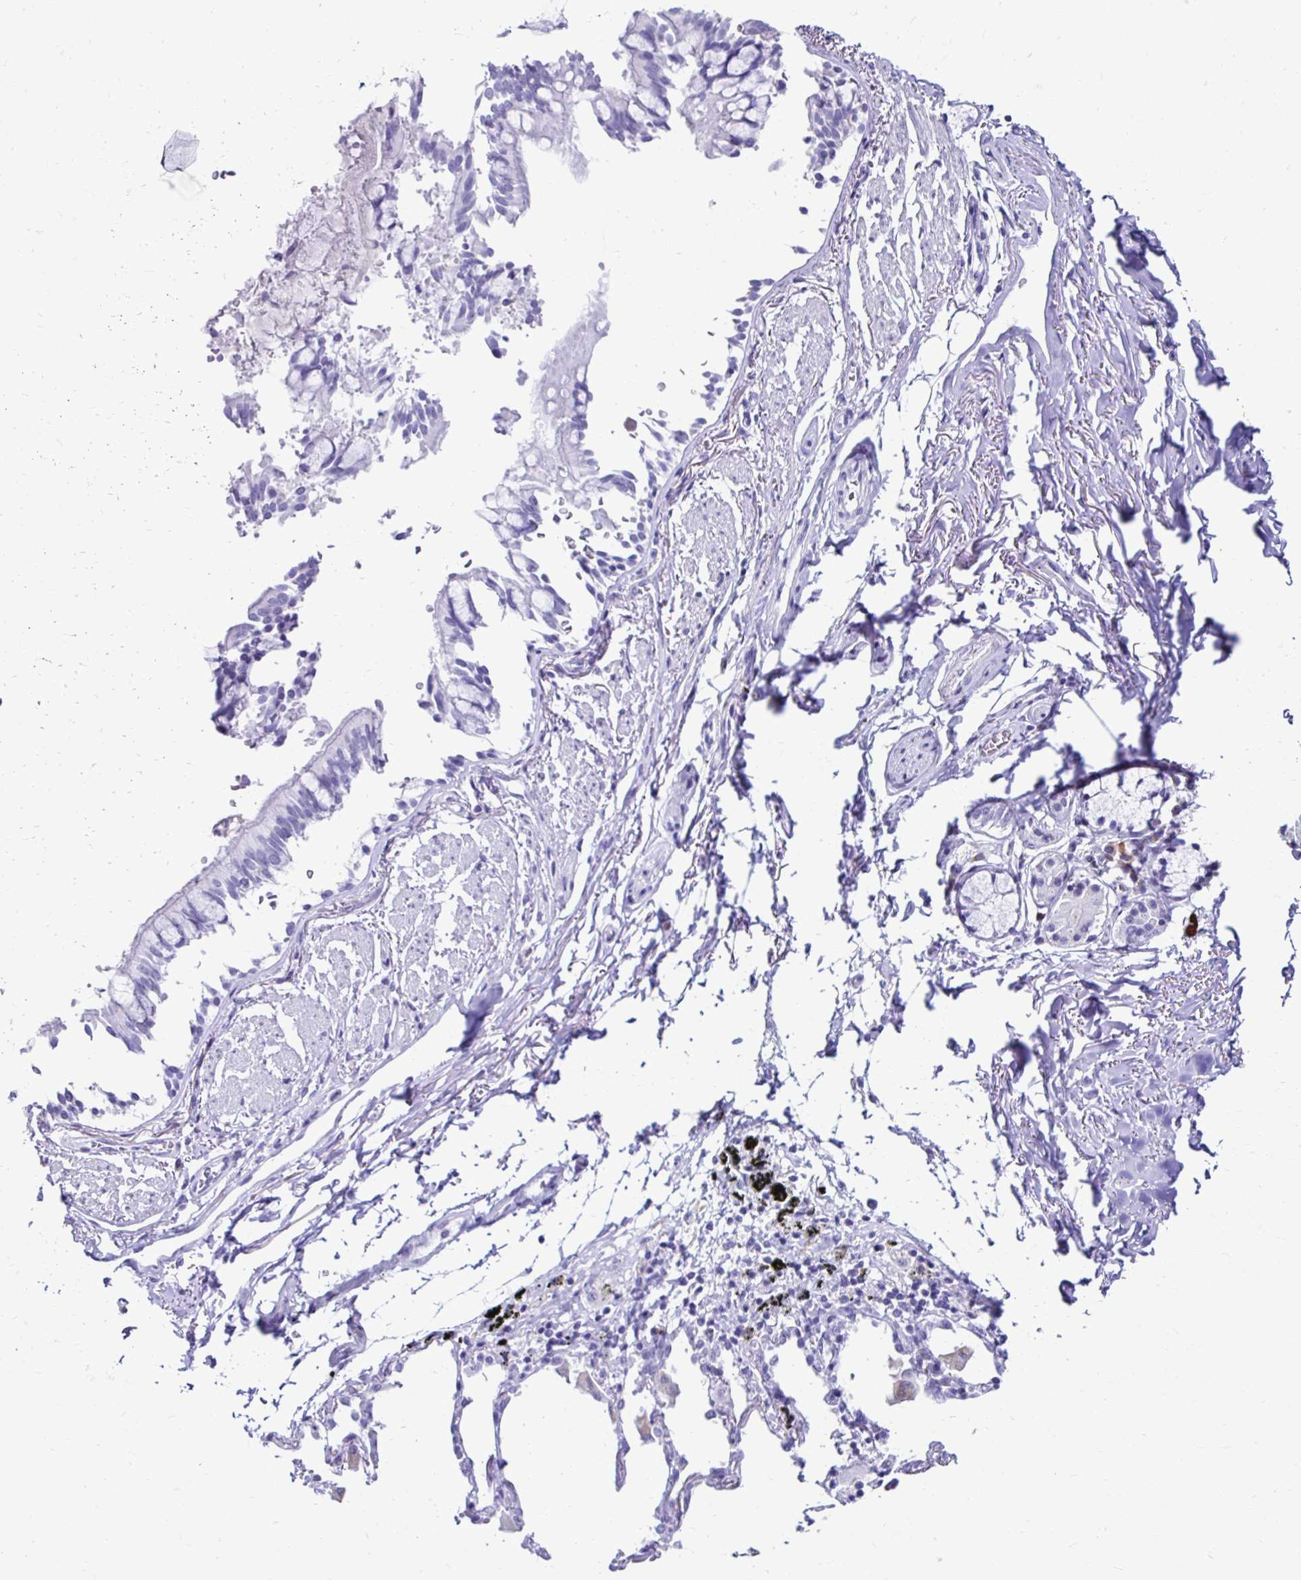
{"staining": {"intensity": "negative", "quantity": "none", "location": "none"}, "tissue": "bronchus", "cell_type": "Respiratory epithelial cells", "image_type": "normal", "snomed": [{"axis": "morphology", "description": "Normal tissue, NOS"}, {"axis": "topography", "description": "Bronchus"}], "caption": "DAB (3,3'-diaminobenzidine) immunohistochemical staining of unremarkable human bronchus reveals no significant positivity in respiratory epithelial cells. (Brightfield microscopy of DAB (3,3'-diaminobenzidine) immunohistochemistry (IHC) at high magnification).", "gene": "CST5", "patient": {"sex": "male", "age": 70}}